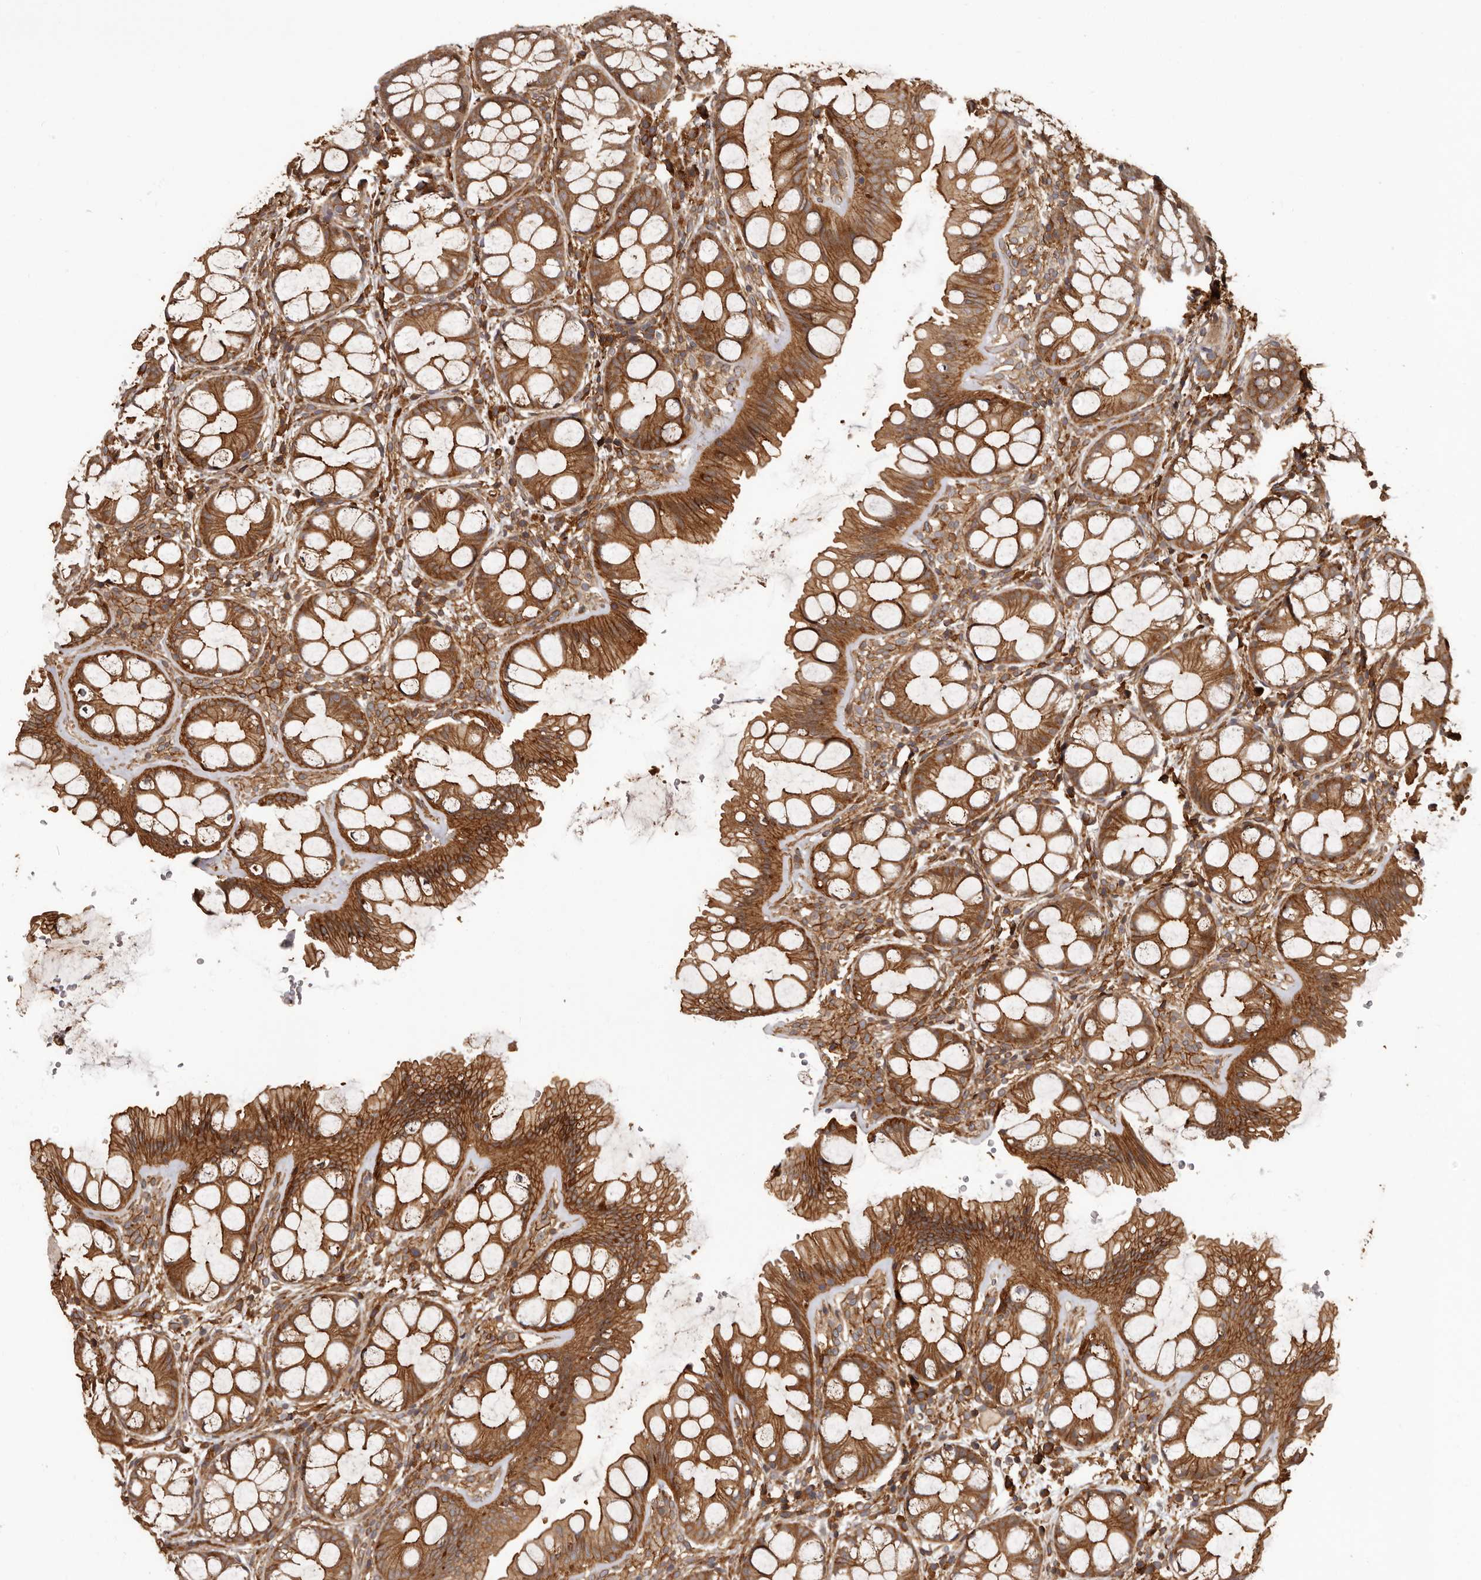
{"staining": {"intensity": "moderate", "quantity": "25%-75%", "location": "cytoplasmic/membranous"}, "tissue": "colon", "cell_type": "Endothelial cells", "image_type": "normal", "snomed": [{"axis": "morphology", "description": "Normal tissue, NOS"}, {"axis": "topography", "description": "Colon"}], "caption": "IHC histopathology image of normal human colon stained for a protein (brown), which demonstrates medium levels of moderate cytoplasmic/membranous expression in about 25%-75% of endothelial cells.", "gene": "SLITRK6", "patient": {"sex": "male", "age": 47}}